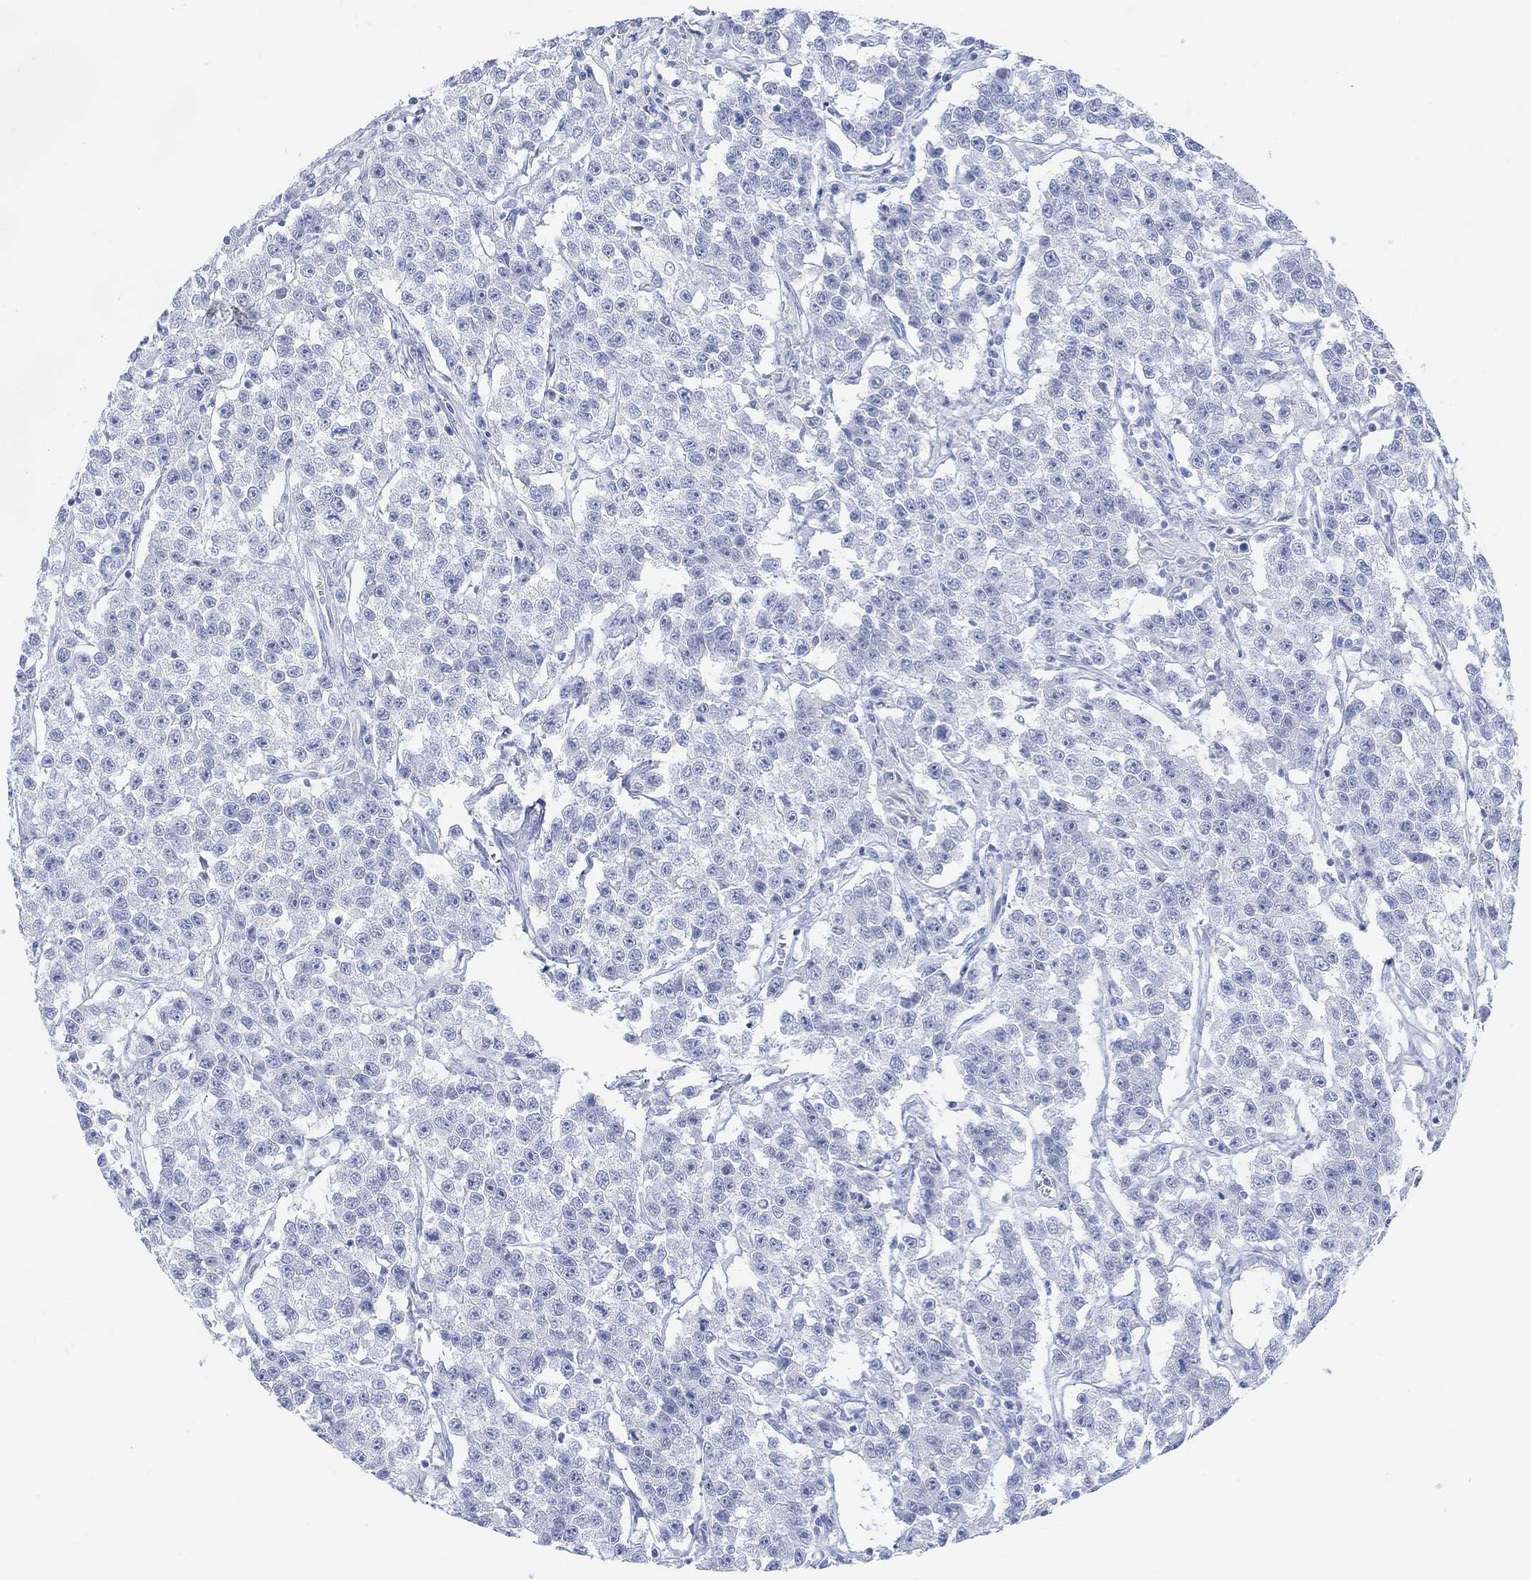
{"staining": {"intensity": "negative", "quantity": "none", "location": "none"}, "tissue": "testis cancer", "cell_type": "Tumor cells", "image_type": "cancer", "snomed": [{"axis": "morphology", "description": "Seminoma, NOS"}, {"axis": "topography", "description": "Testis"}], "caption": "Immunohistochemistry photomicrograph of testis cancer stained for a protein (brown), which displays no staining in tumor cells.", "gene": "ENO4", "patient": {"sex": "male", "age": 59}}